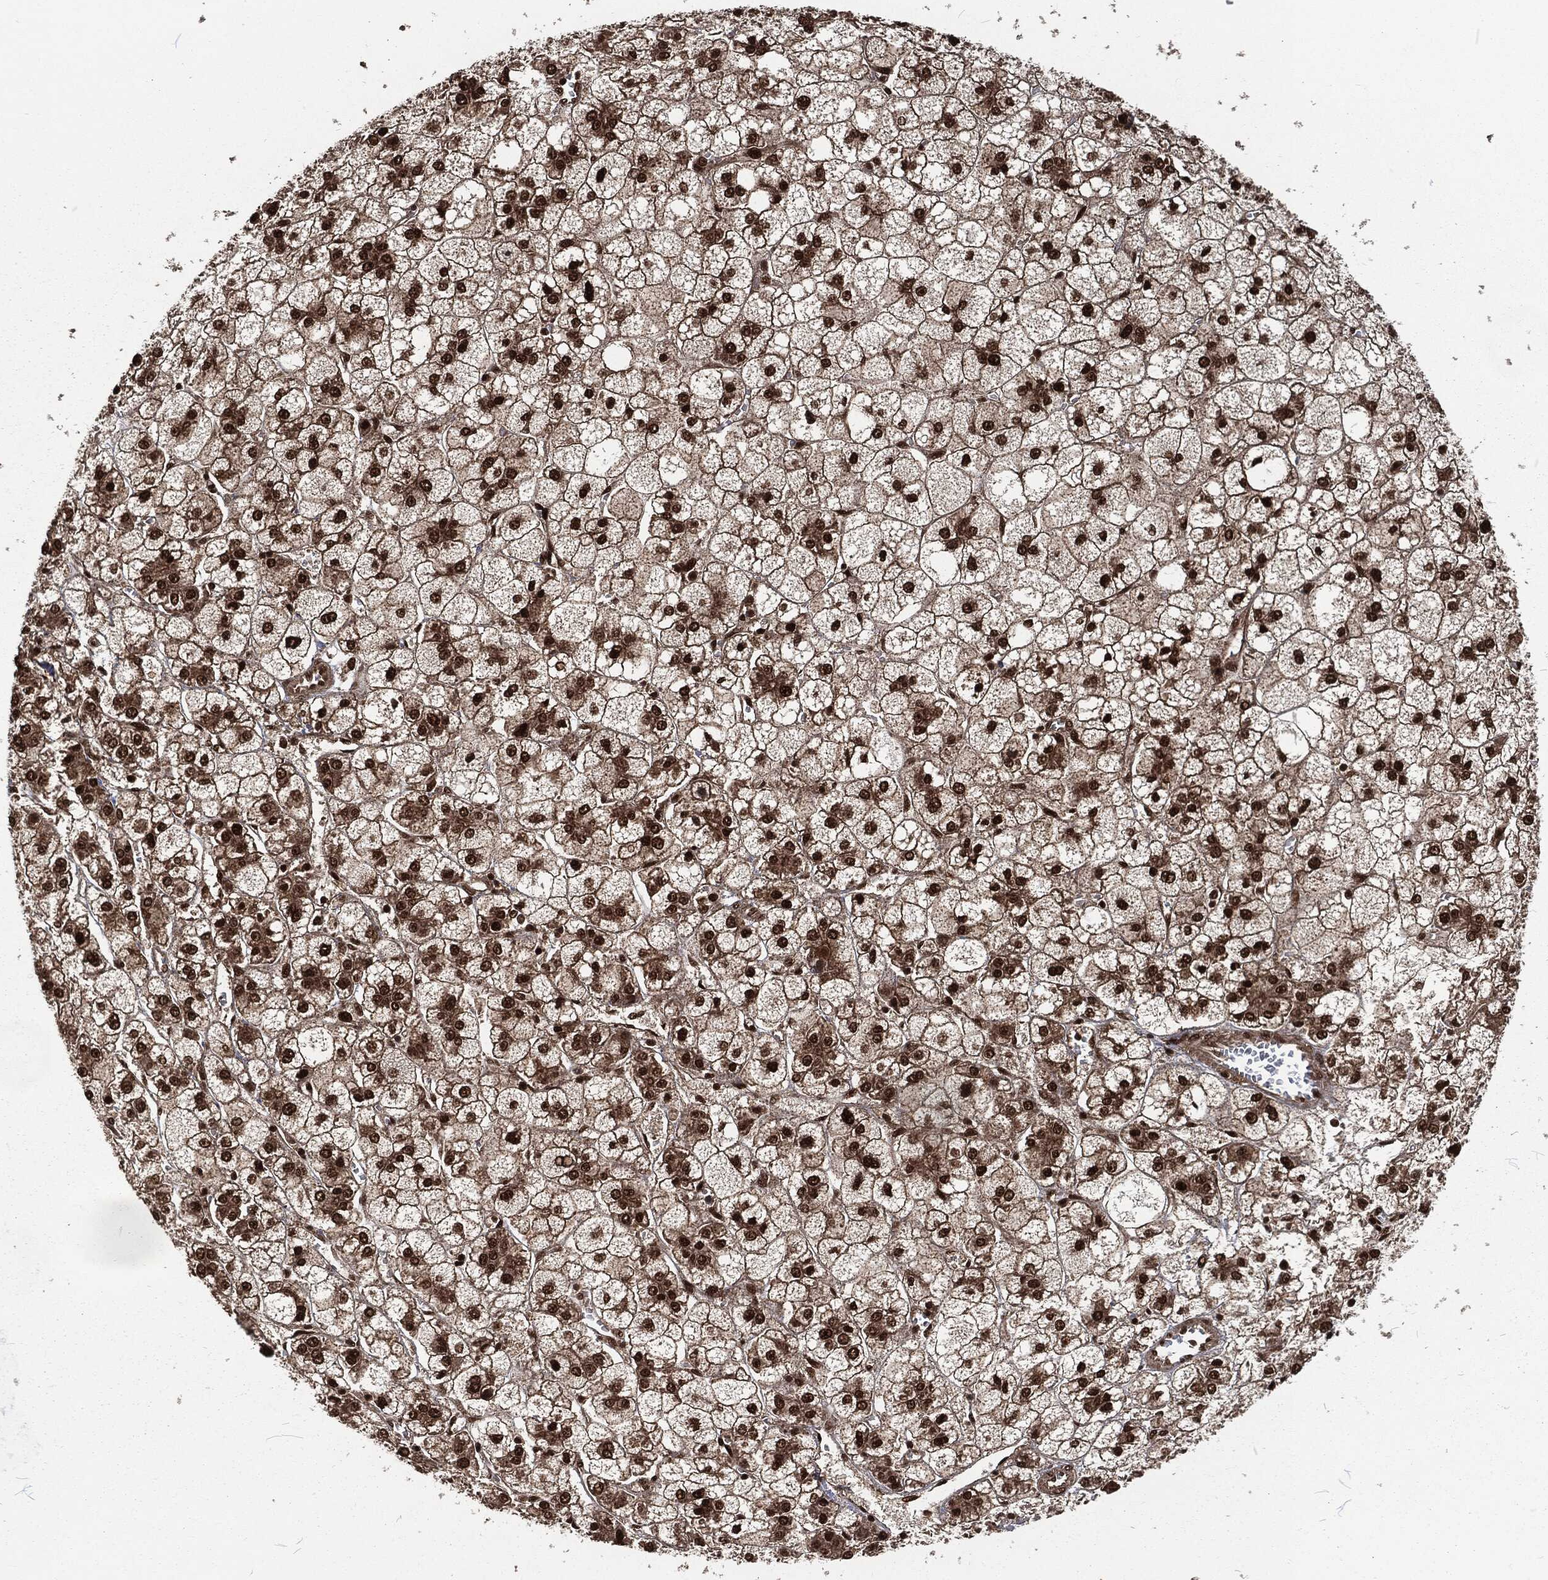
{"staining": {"intensity": "strong", "quantity": ">75%", "location": "nuclear"}, "tissue": "liver cancer", "cell_type": "Tumor cells", "image_type": "cancer", "snomed": [{"axis": "morphology", "description": "Carcinoma, Hepatocellular, NOS"}, {"axis": "topography", "description": "Liver"}], "caption": "This is a micrograph of immunohistochemistry (IHC) staining of liver cancer, which shows strong expression in the nuclear of tumor cells.", "gene": "NGRN", "patient": {"sex": "male", "age": 73}}